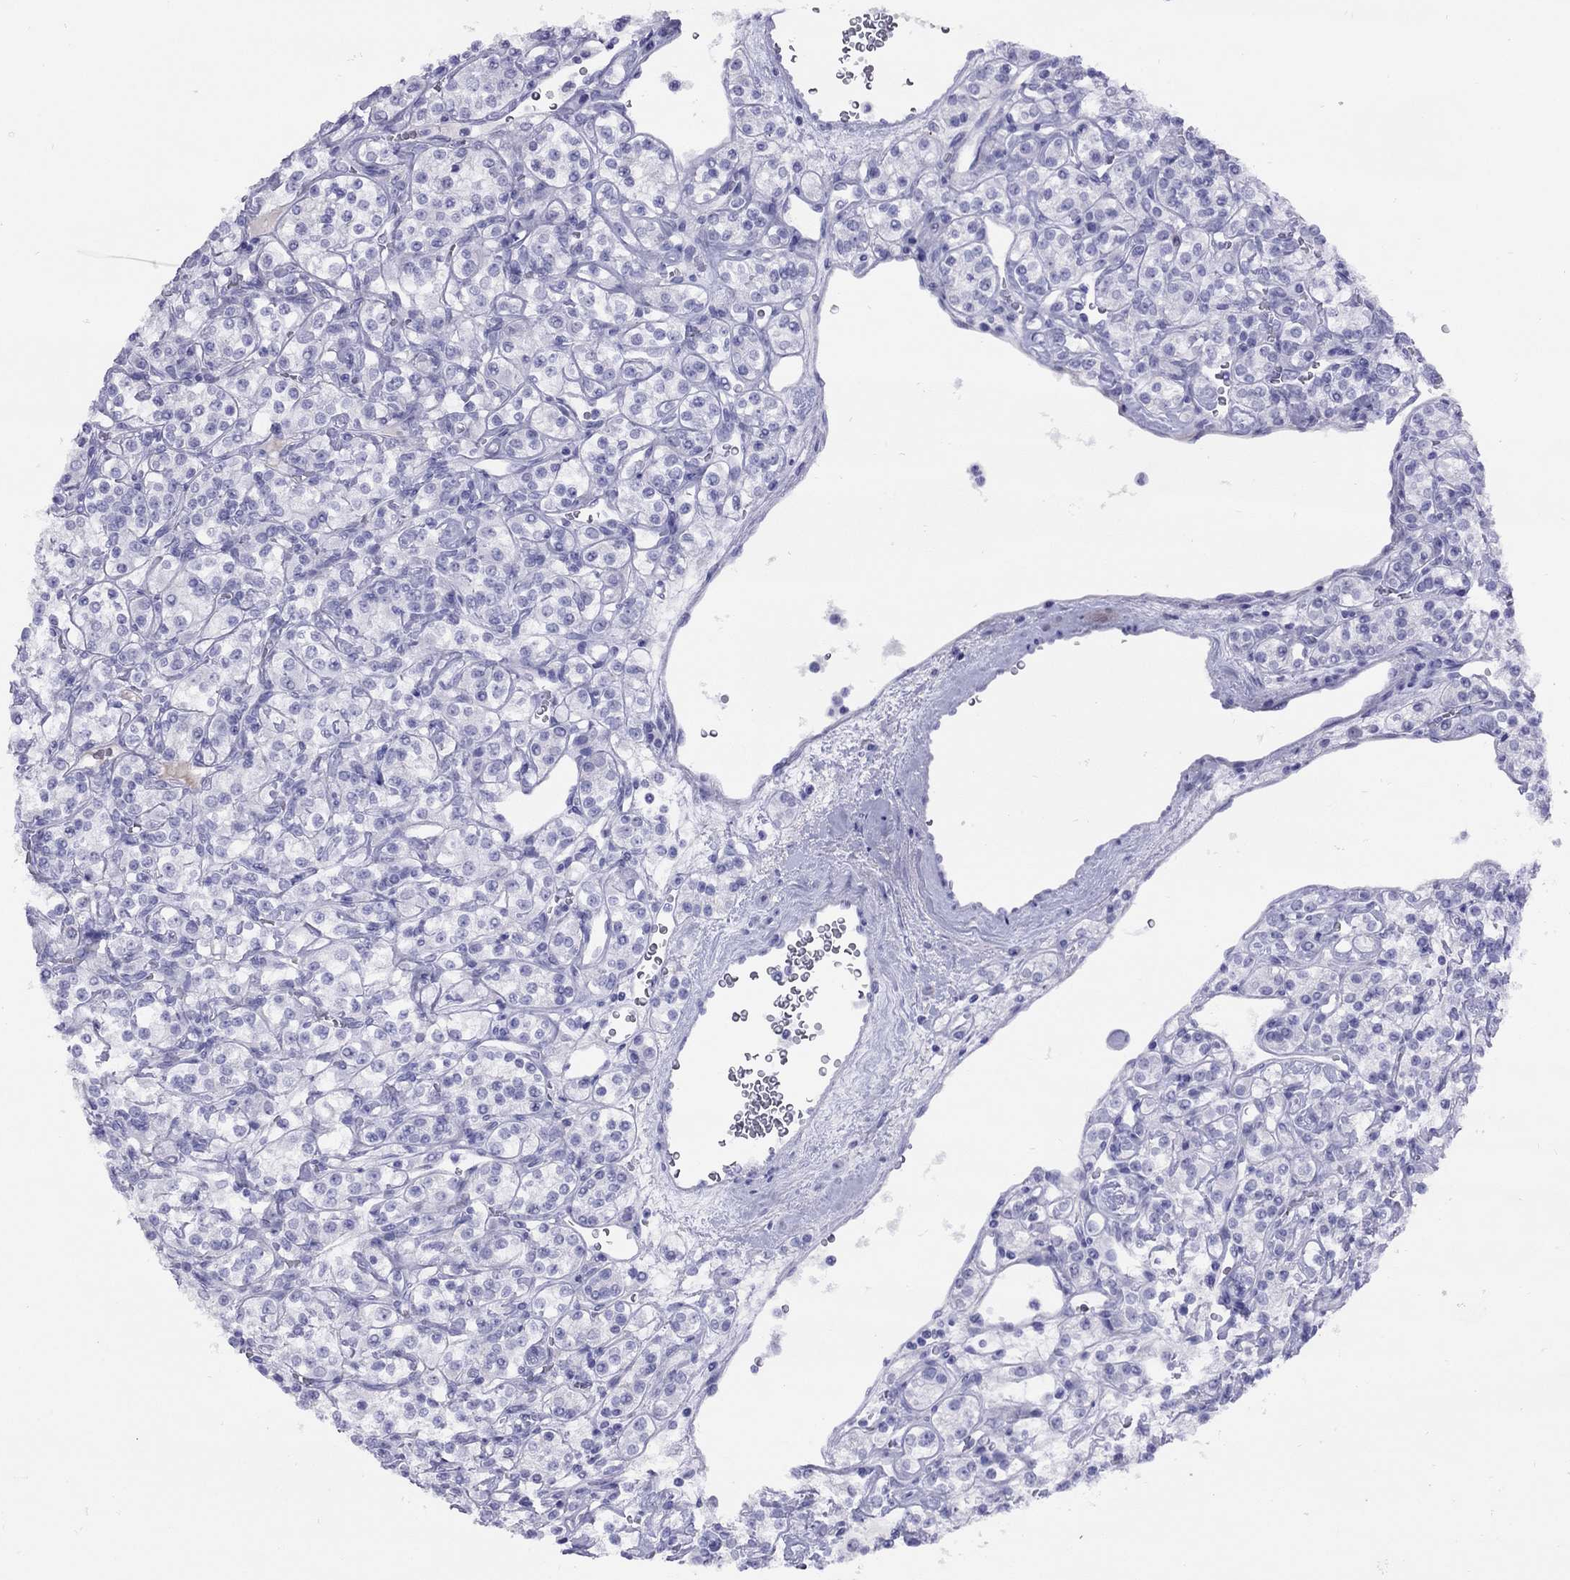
{"staining": {"intensity": "negative", "quantity": "none", "location": "none"}, "tissue": "renal cancer", "cell_type": "Tumor cells", "image_type": "cancer", "snomed": [{"axis": "morphology", "description": "Adenocarcinoma, NOS"}, {"axis": "topography", "description": "Kidney"}], "caption": "Tumor cells show no significant staining in adenocarcinoma (renal). (Immunohistochemistry (ihc), brightfield microscopy, high magnification).", "gene": "GRIA2", "patient": {"sex": "male", "age": 77}}